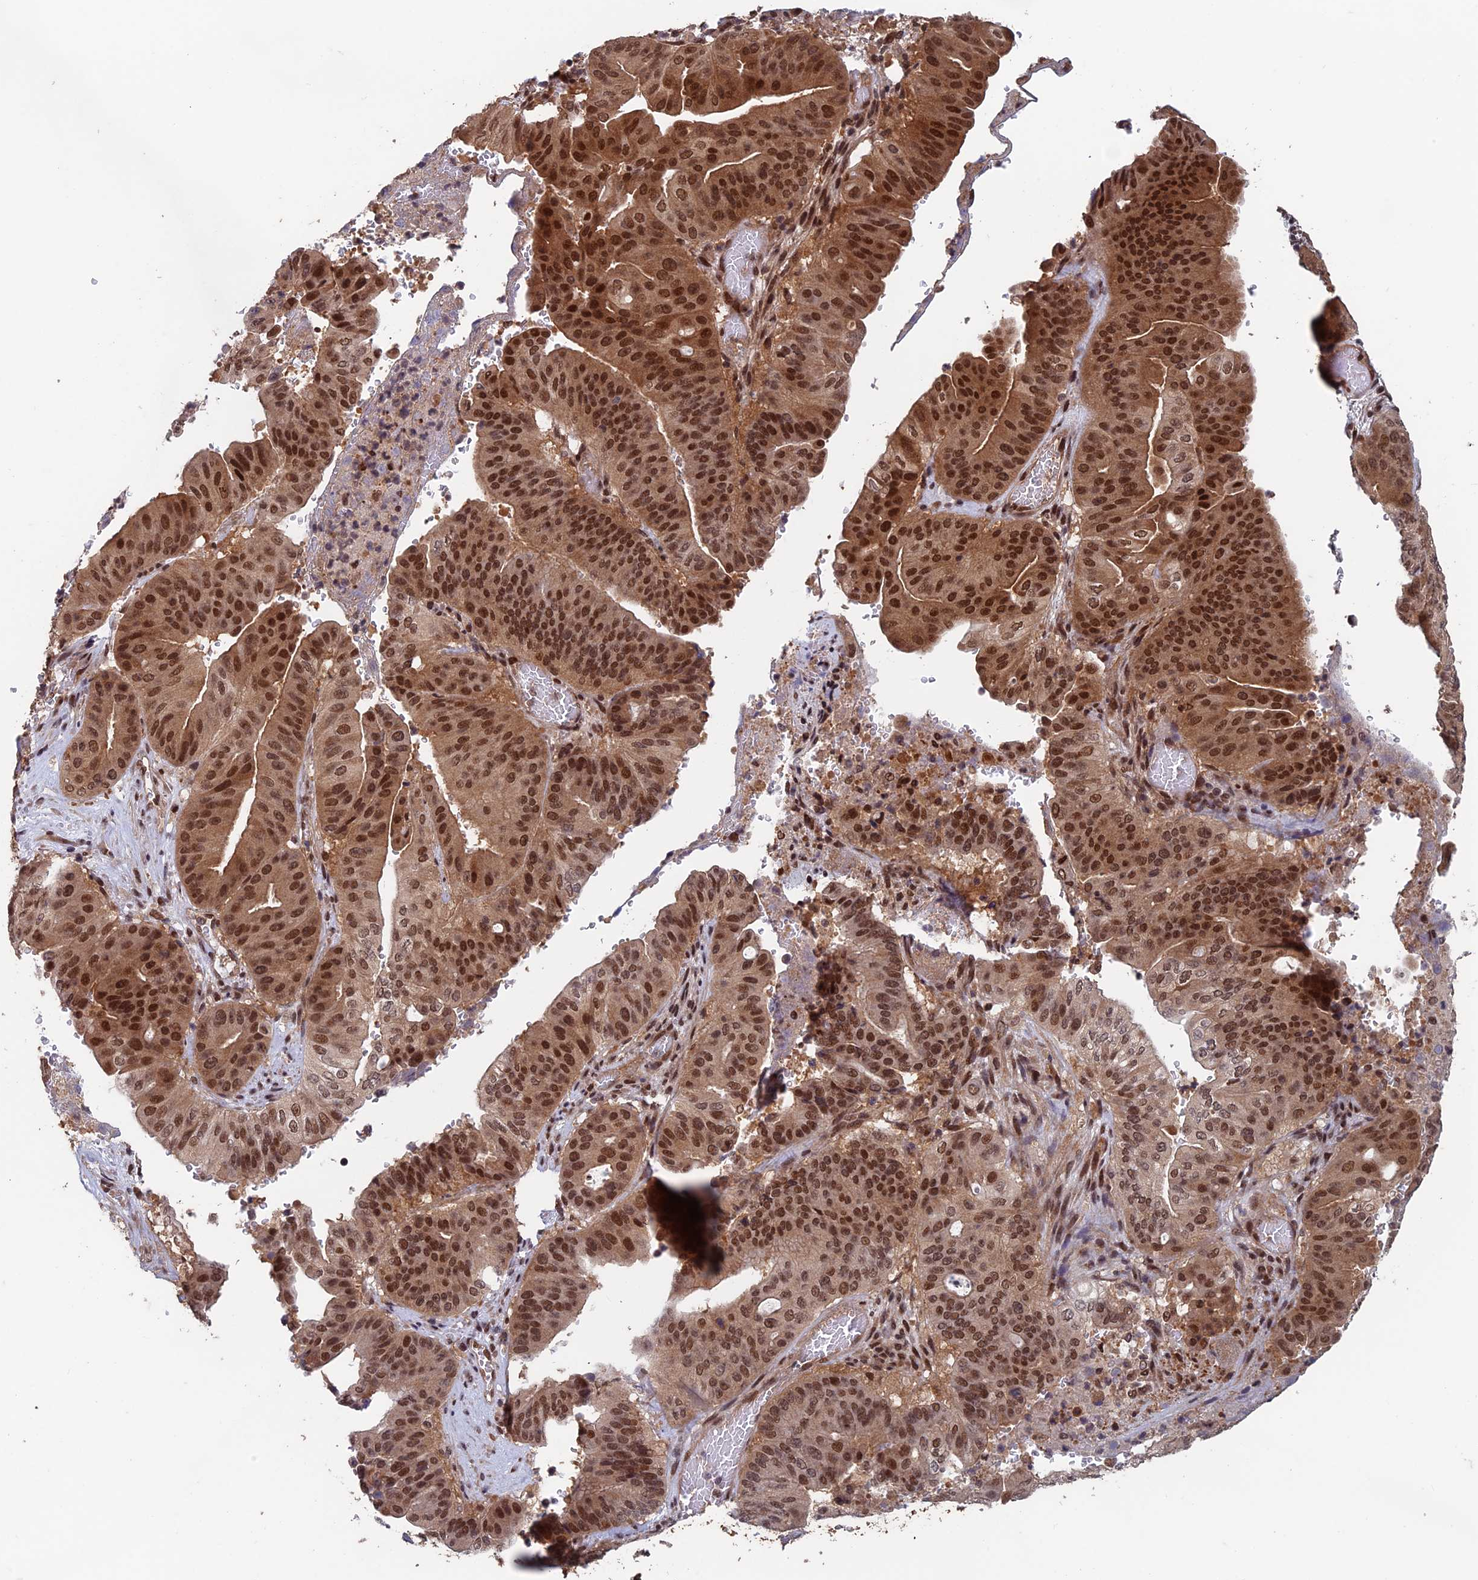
{"staining": {"intensity": "moderate", "quantity": ">75%", "location": "nuclear"}, "tissue": "pancreatic cancer", "cell_type": "Tumor cells", "image_type": "cancer", "snomed": [{"axis": "morphology", "description": "Adenocarcinoma, NOS"}, {"axis": "topography", "description": "Pancreas"}], "caption": "Pancreatic adenocarcinoma was stained to show a protein in brown. There is medium levels of moderate nuclear staining in approximately >75% of tumor cells.", "gene": "FAM53C", "patient": {"sex": "female", "age": 77}}